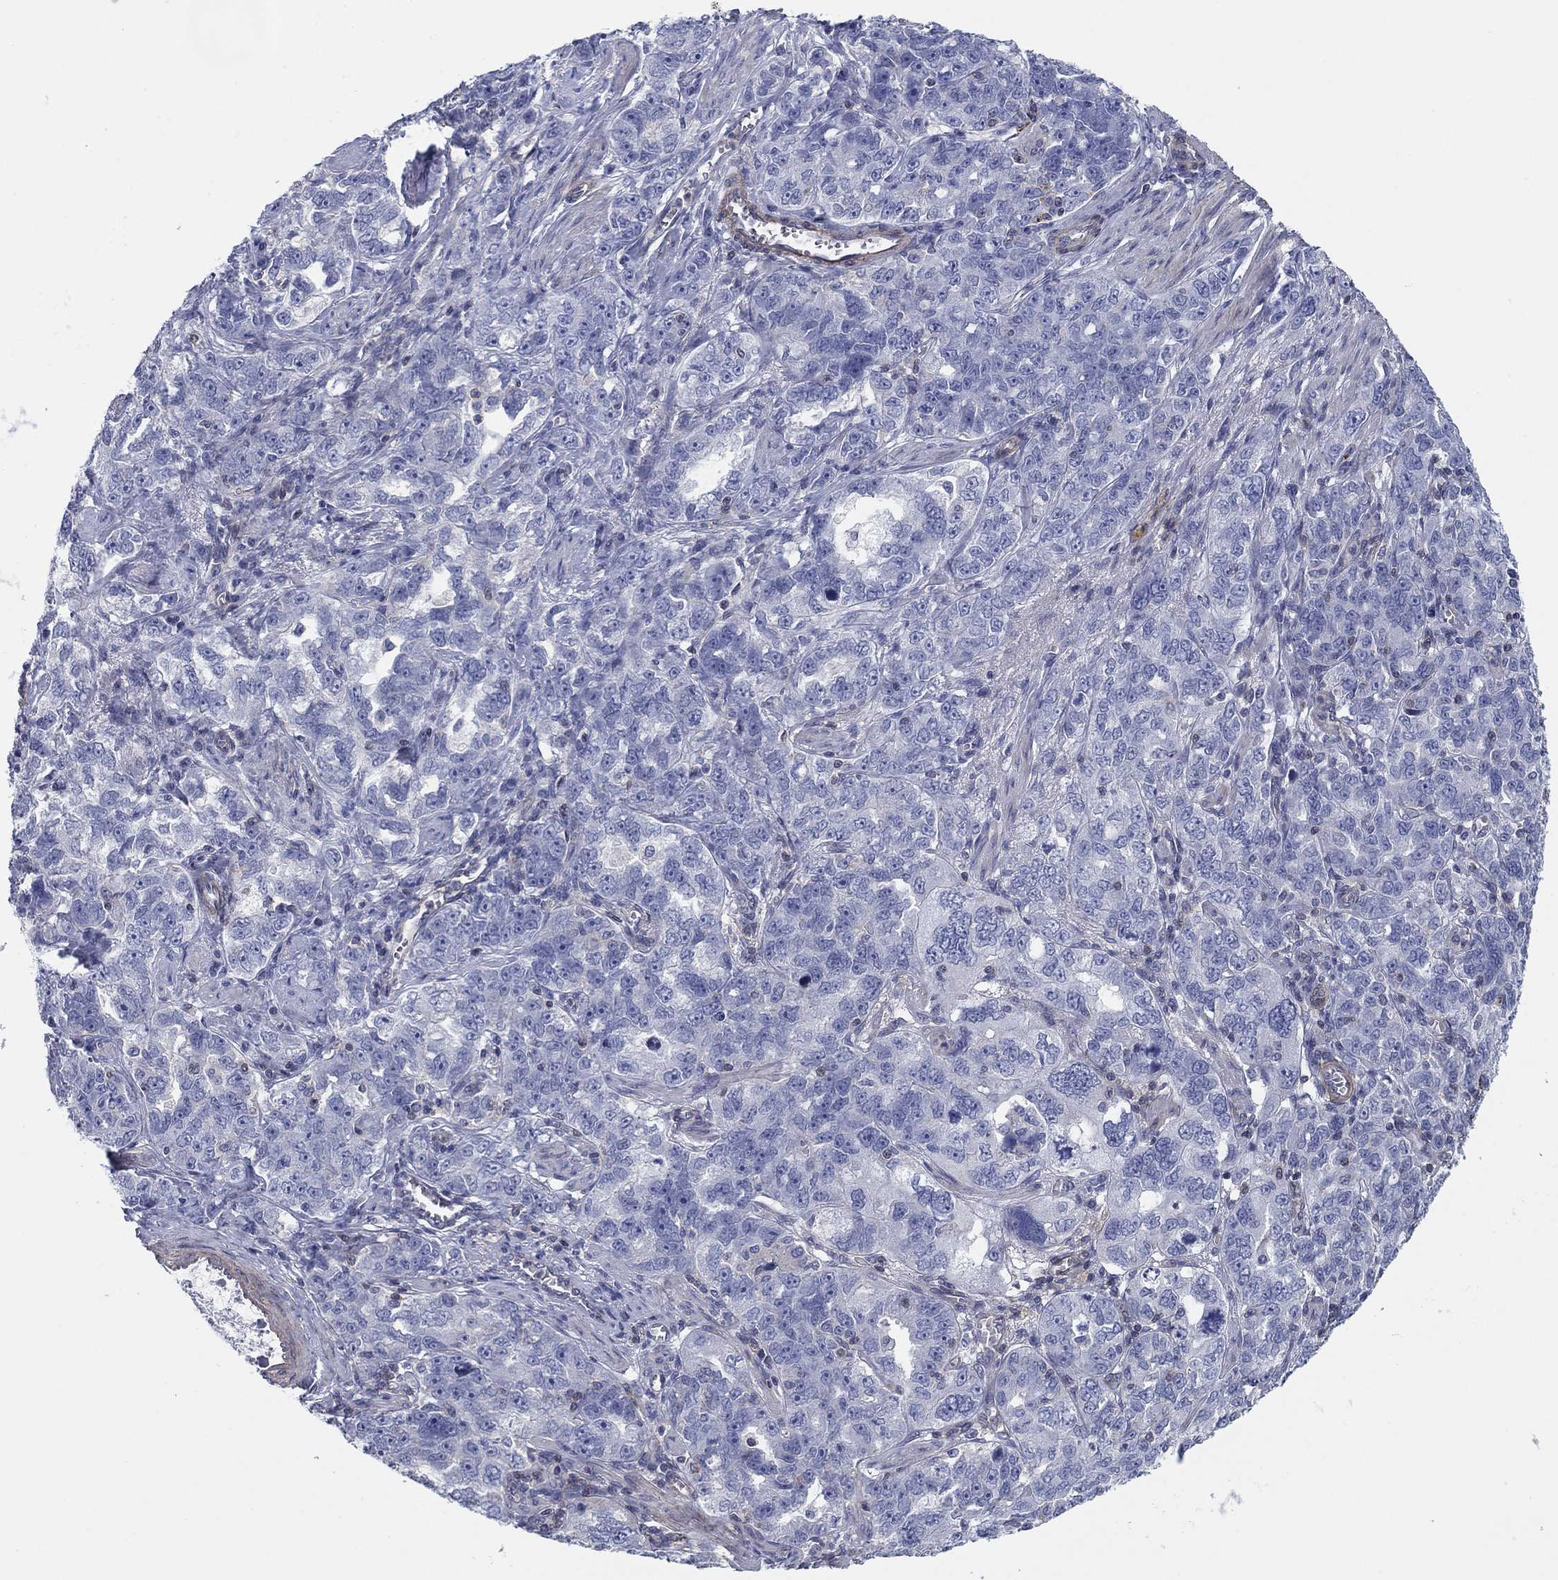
{"staining": {"intensity": "negative", "quantity": "none", "location": "none"}, "tissue": "ovarian cancer", "cell_type": "Tumor cells", "image_type": "cancer", "snomed": [{"axis": "morphology", "description": "Cystadenocarcinoma, serous, NOS"}, {"axis": "topography", "description": "Ovary"}], "caption": "DAB (3,3'-diaminobenzidine) immunohistochemical staining of ovarian serous cystadenocarcinoma reveals no significant expression in tumor cells.", "gene": "PSD4", "patient": {"sex": "female", "age": 51}}